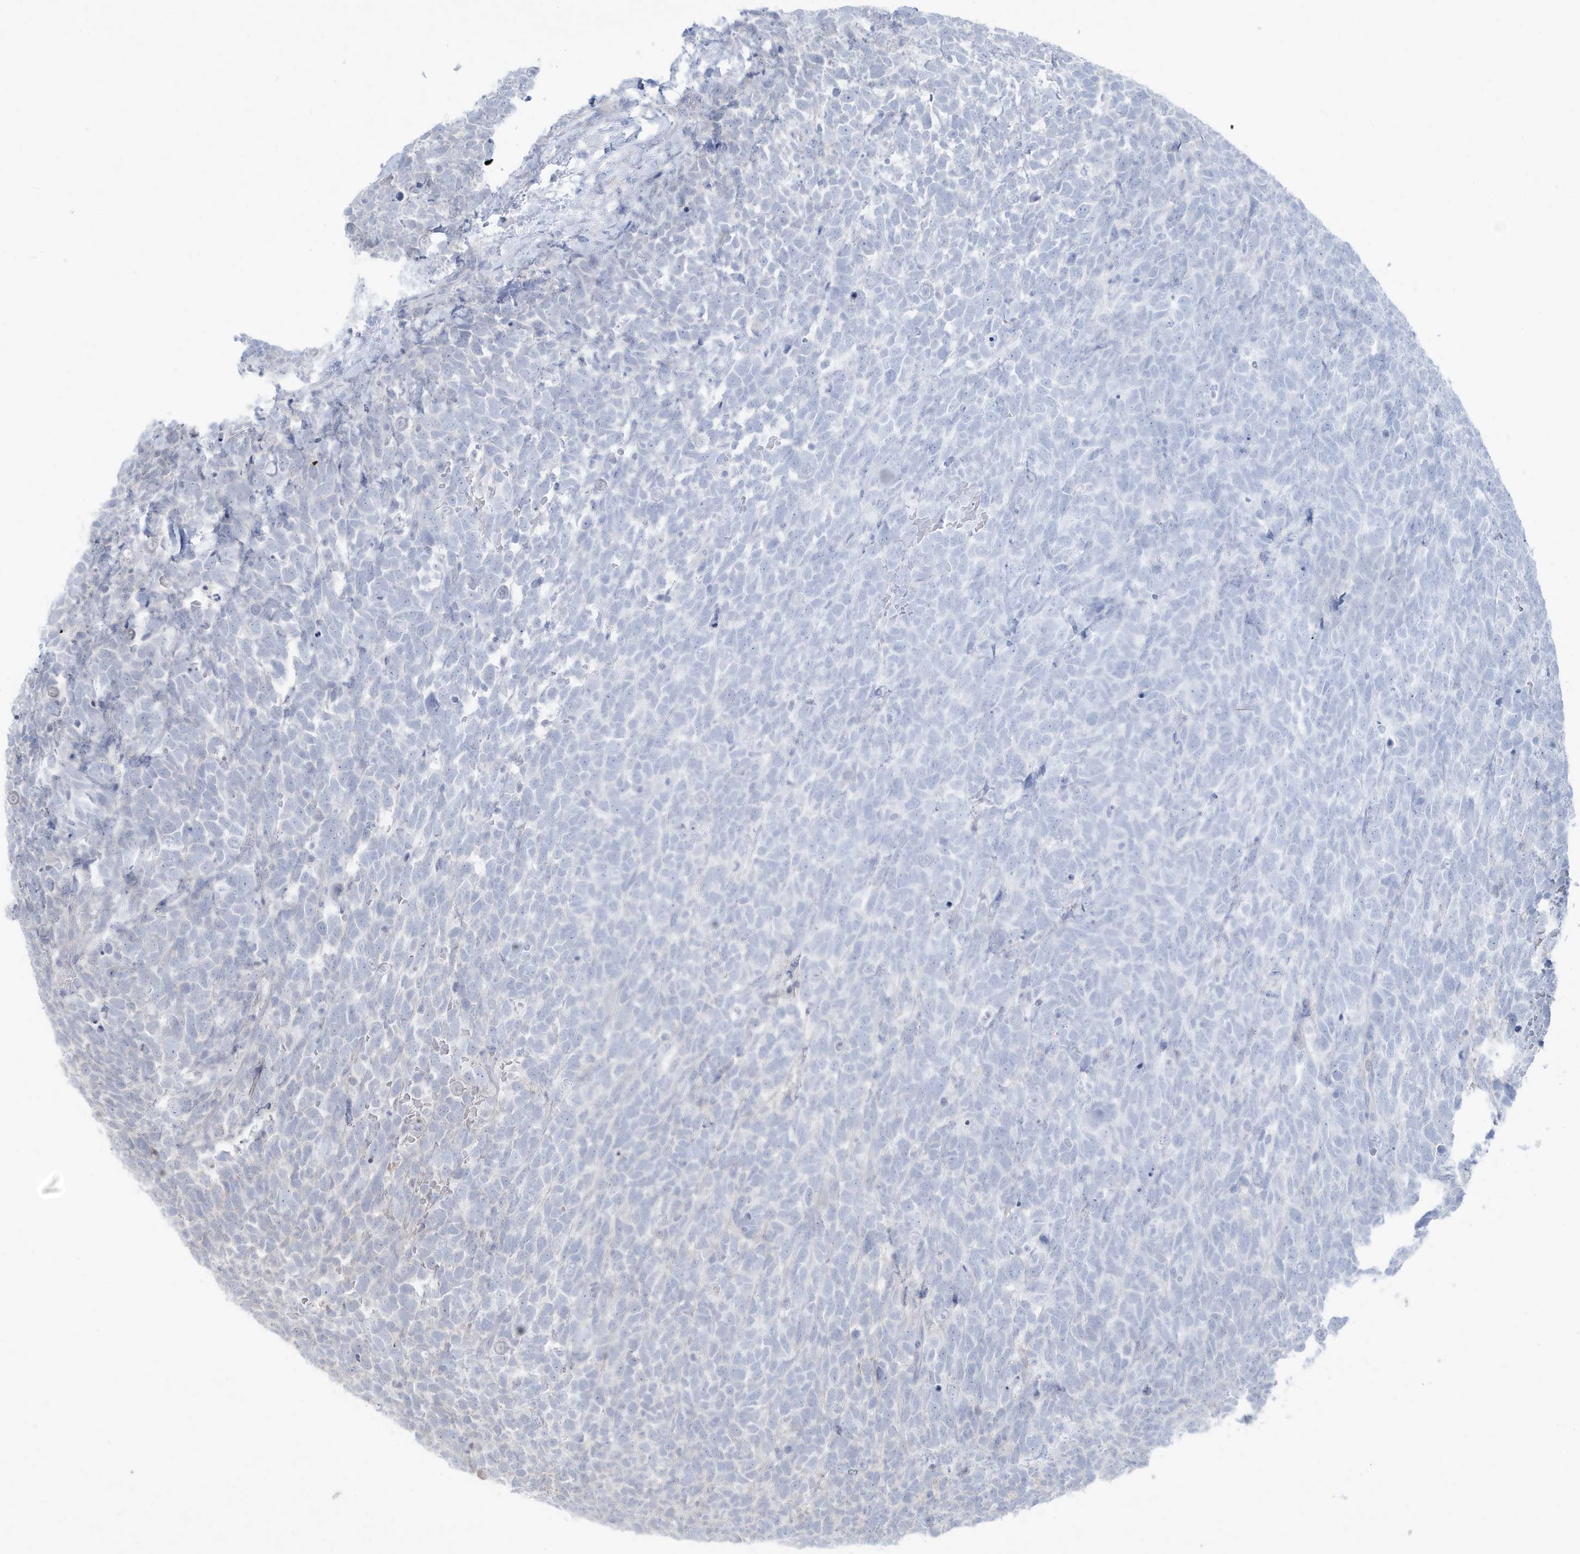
{"staining": {"intensity": "negative", "quantity": "none", "location": "none"}, "tissue": "urothelial cancer", "cell_type": "Tumor cells", "image_type": "cancer", "snomed": [{"axis": "morphology", "description": "Urothelial carcinoma, High grade"}, {"axis": "topography", "description": "Urinary bladder"}], "caption": "Immunohistochemistry (IHC) histopathology image of neoplastic tissue: urothelial carcinoma (high-grade) stained with DAB (3,3'-diaminobenzidine) shows no significant protein expression in tumor cells.", "gene": "C1RL", "patient": {"sex": "female", "age": 82}}